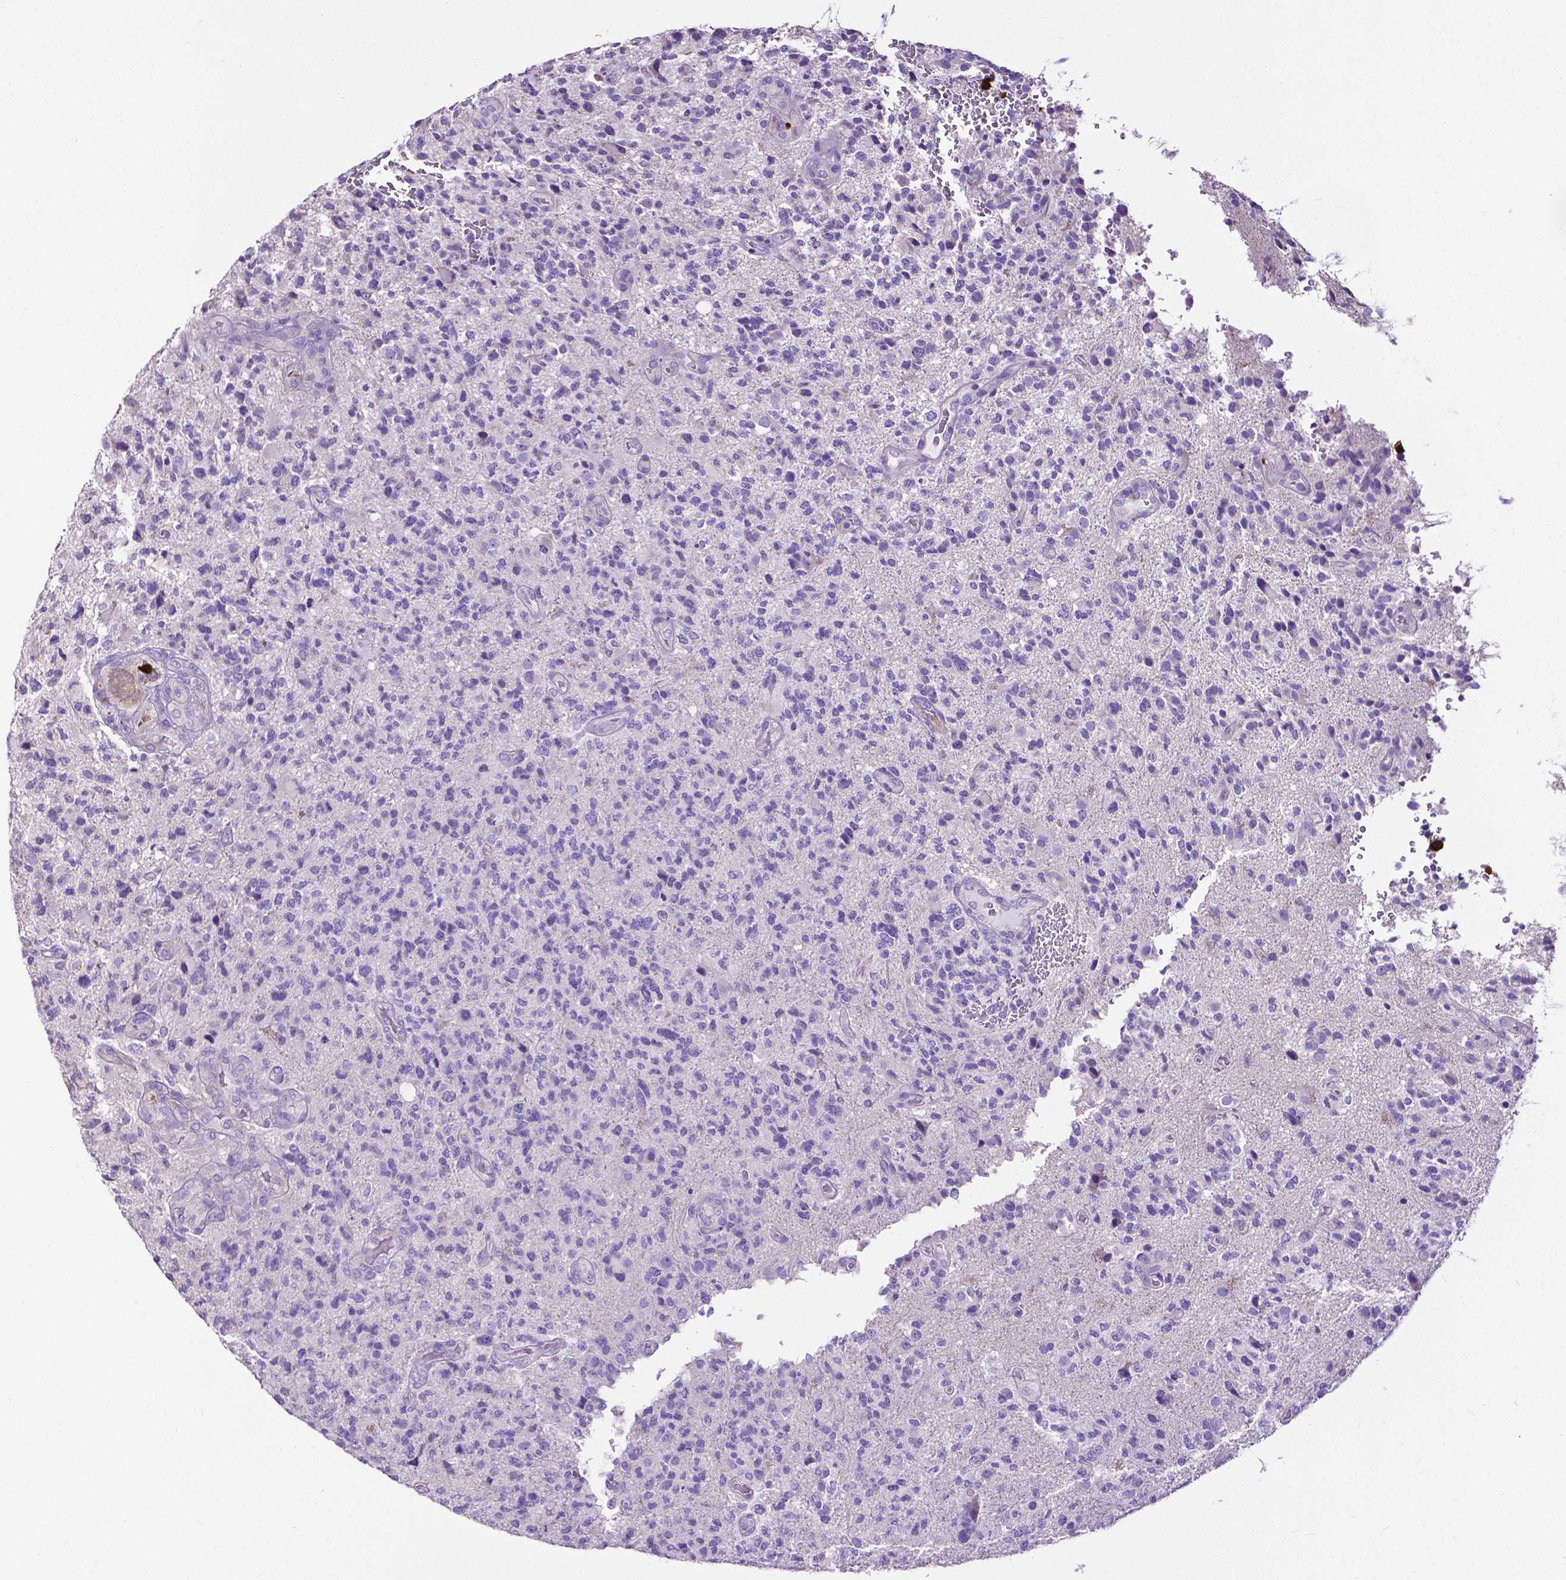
{"staining": {"intensity": "negative", "quantity": "none", "location": "none"}, "tissue": "glioma", "cell_type": "Tumor cells", "image_type": "cancer", "snomed": [{"axis": "morphology", "description": "Glioma, malignant, High grade"}, {"axis": "topography", "description": "Brain"}], "caption": "Immunohistochemistry histopathology image of neoplastic tissue: human high-grade glioma (malignant) stained with DAB (3,3'-diaminobenzidine) demonstrates no significant protein positivity in tumor cells.", "gene": "MMP9", "patient": {"sex": "female", "age": 71}}